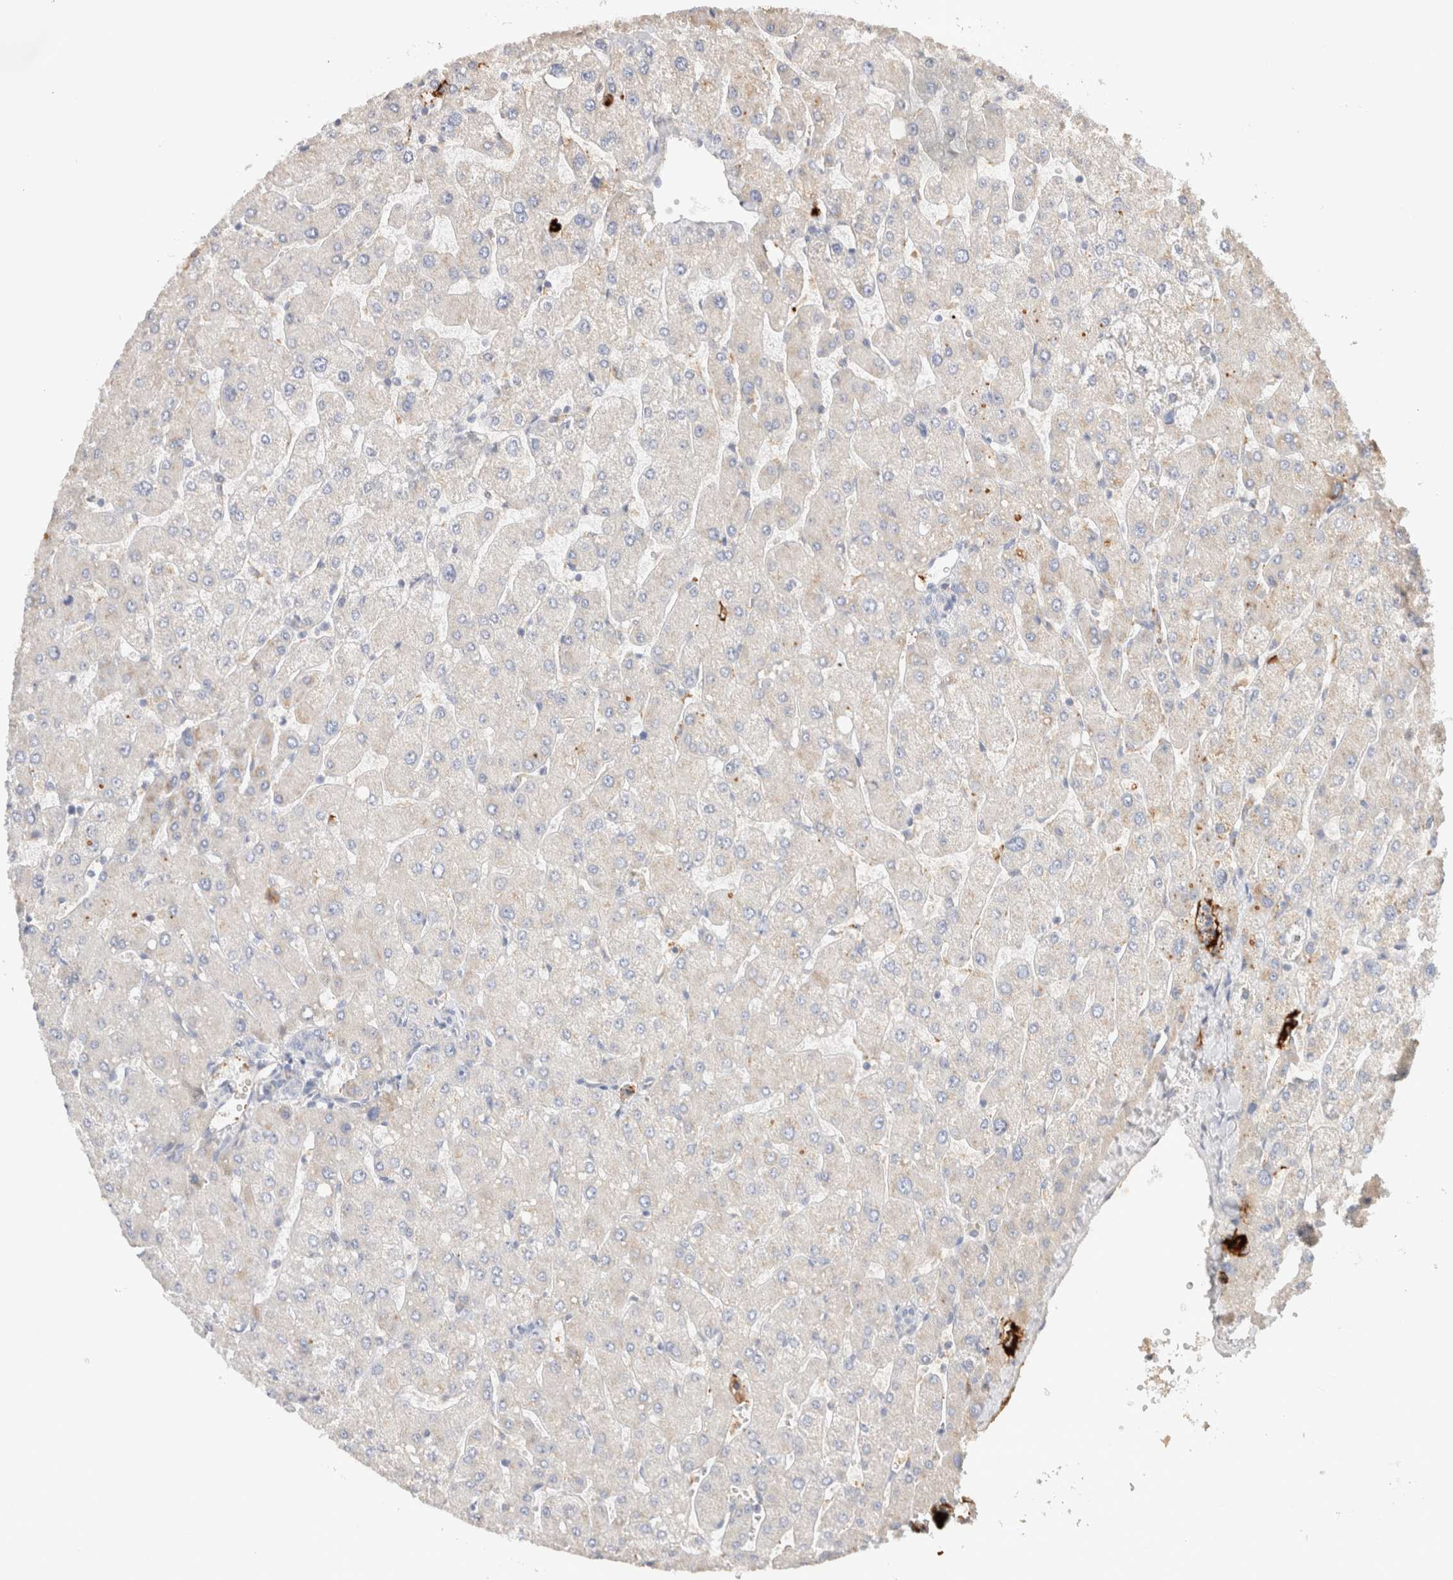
{"staining": {"intensity": "negative", "quantity": "none", "location": "none"}, "tissue": "liver", "cell_type": "Cholangiocytes", "image_type": "normal", "snomed": [{"axis": "morphology", "description": "Normal tissue, NOS"}, {"axis": "topography", "description": "Liver"}], "caption": "The photomicrograph exhibits no staining of cholangiocytes in unremarkable liver. The staining is performed using DAB (3,3'-diaminobenzidine) brown chromogen with nuclei counter-stained in using hematoxylin.", "gene": "PROS1", "patient": {"sex": "male", "age": 55}}